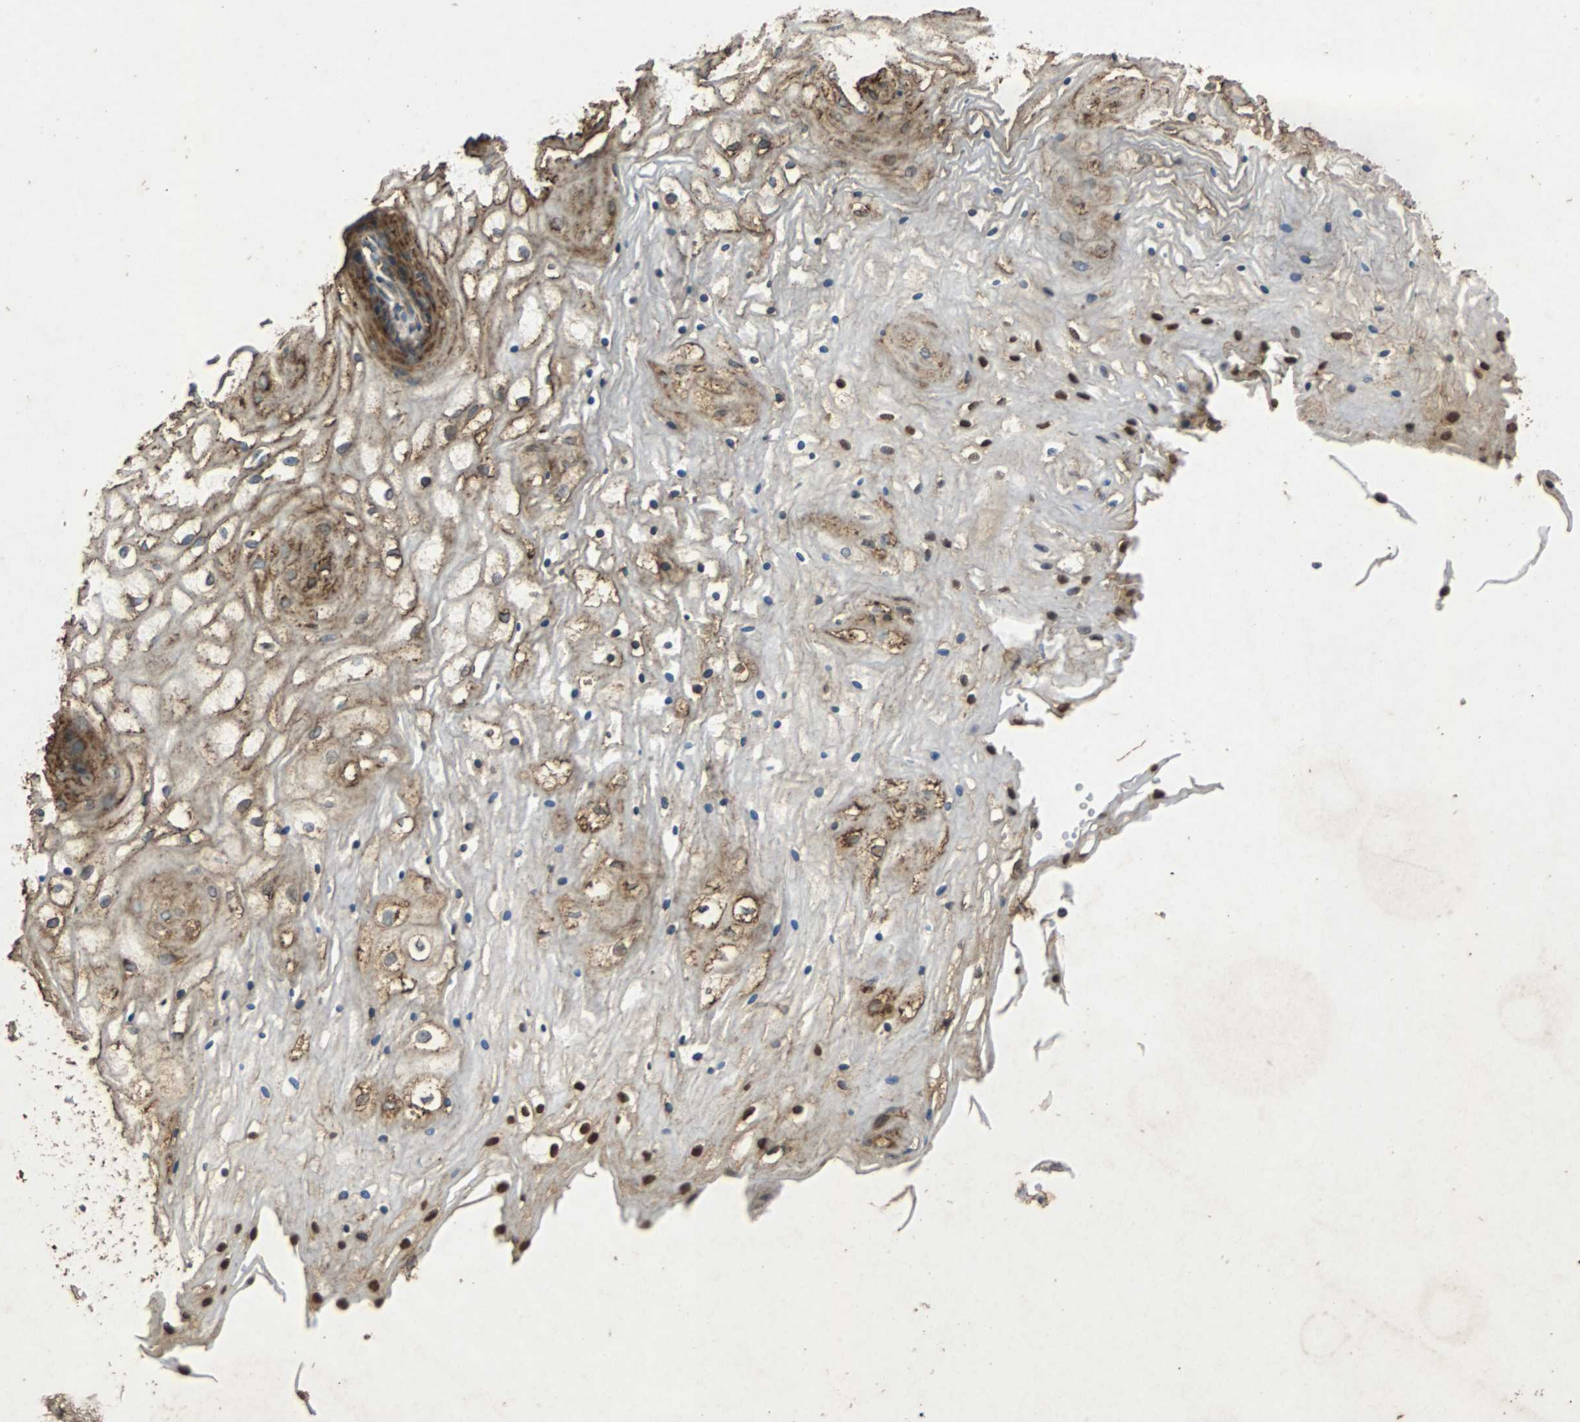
{"staining": {"intensity": "strong", "quantity": ">75%", "location": "cytoplasmic/membranous,nuclear"}, "tissue": "vagina", "cell_type": "Squamous epithelial cells", "image_type": "normal", "snomed": [{"axis": "morphology", "description": "Normal tissue, NOS"}, {"axis": "topography", "description": "Vagina"}], "caption": "Protein staining by immunohistochemistry (IHC) displays strong cytoplasmic/membranous,nuclear staining in approximately >75% of squamous epithelial cells in benign vagina. (Brightfield microscopy of DAB IHC at high magnification).", "gene": "NAA10", "patient": {"sex": "female", "age": 34}}